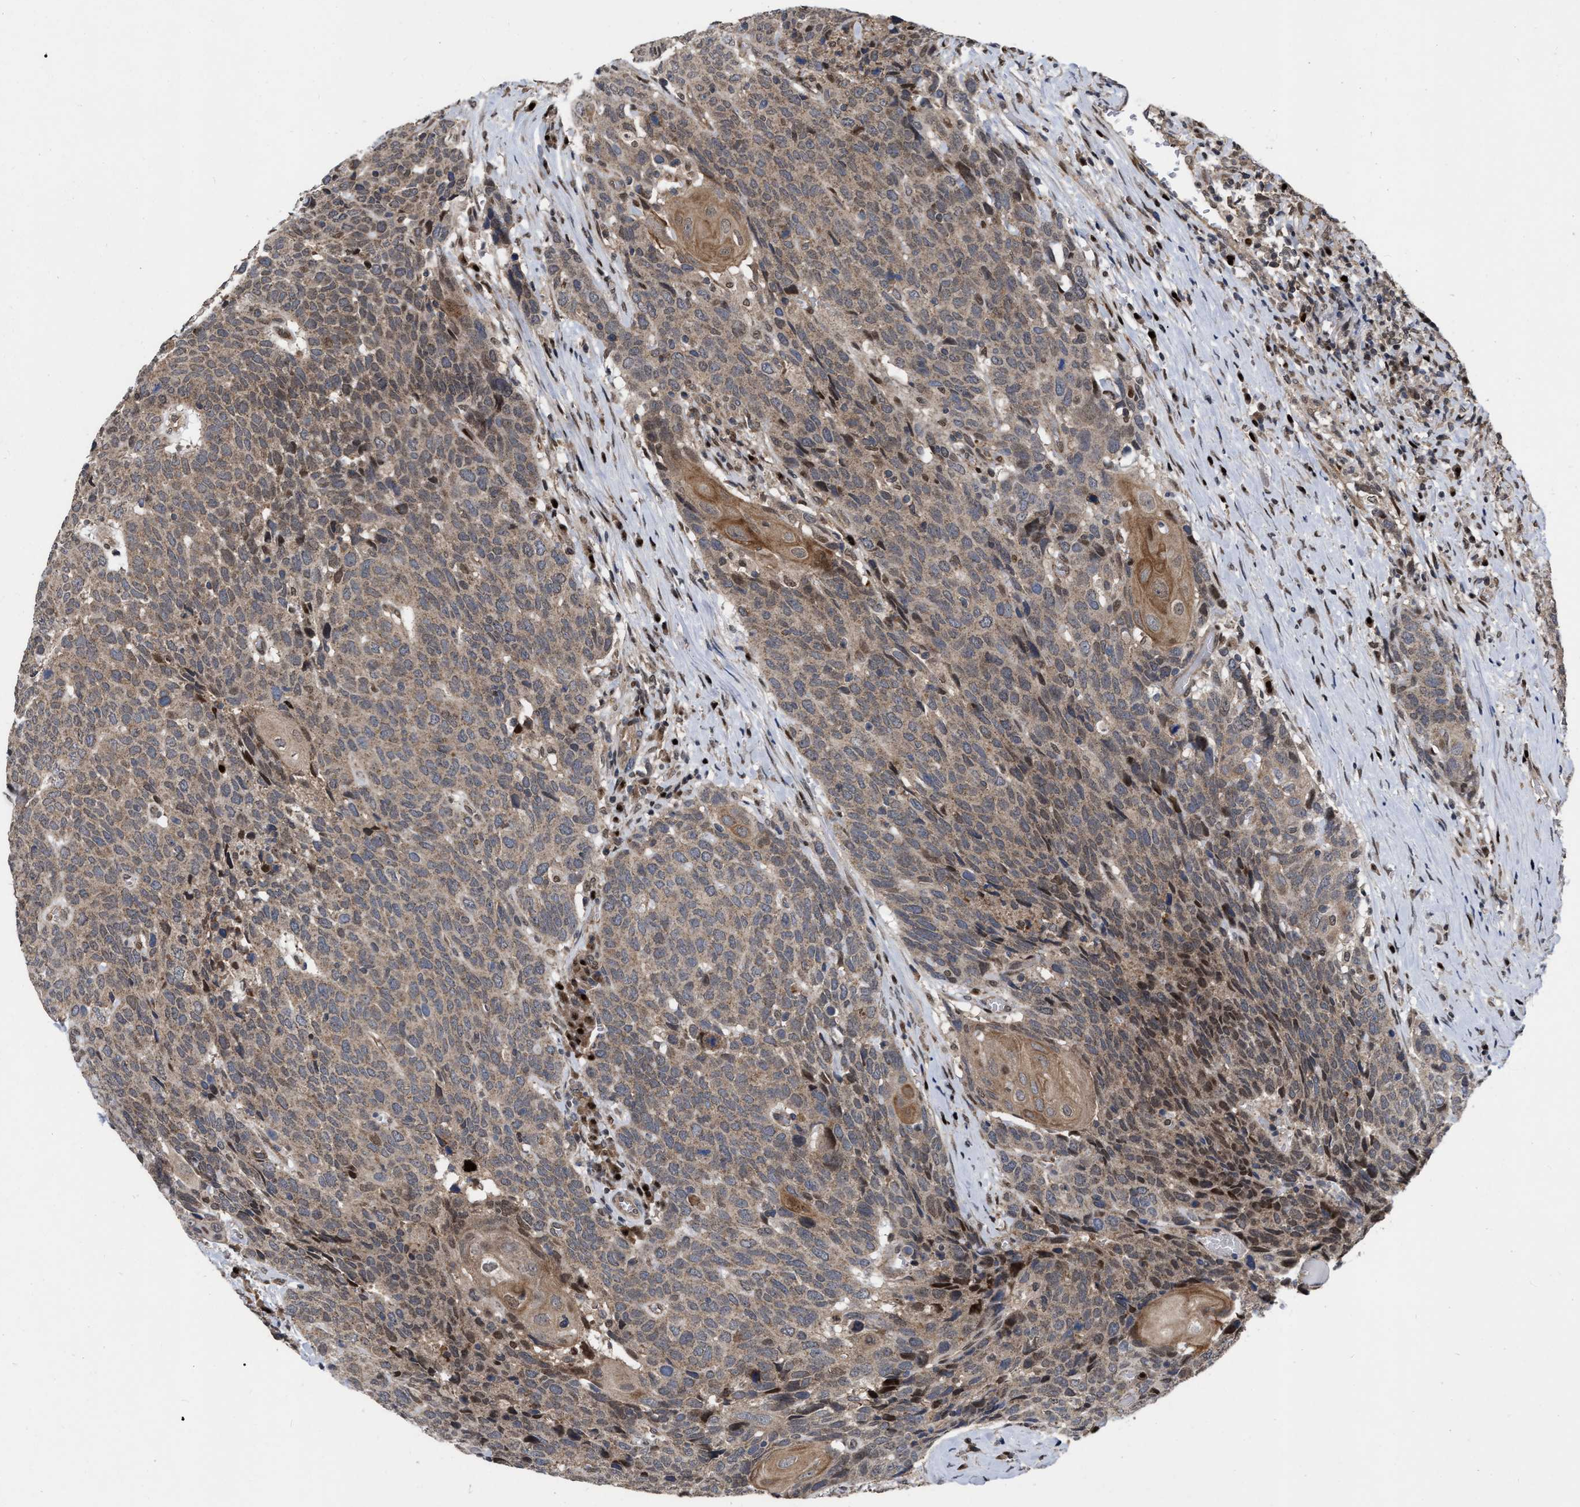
{"staining": {"intensity": "weak", "quantity": ">75%", "location": "cytoplasmic/membranous"}, "tissue": "head and neck cancer", "cell_type": "Tumor cells", "image_type": "cancer", "snomed": [{"axis": "morphology", "description": "Squamous cell carcinoma, NOS"}, {"axis": "topography", "description": "Head-Neck"}], "caption": "Head and neck squamous cell carcinoma was stained to show a protein in brown. There is low levels of weak cytoplasmic/membranous positivity in approximately >75% of tumor cells.", "gene": "MDM4", "patient": {"sex": "male", "age": 66}}